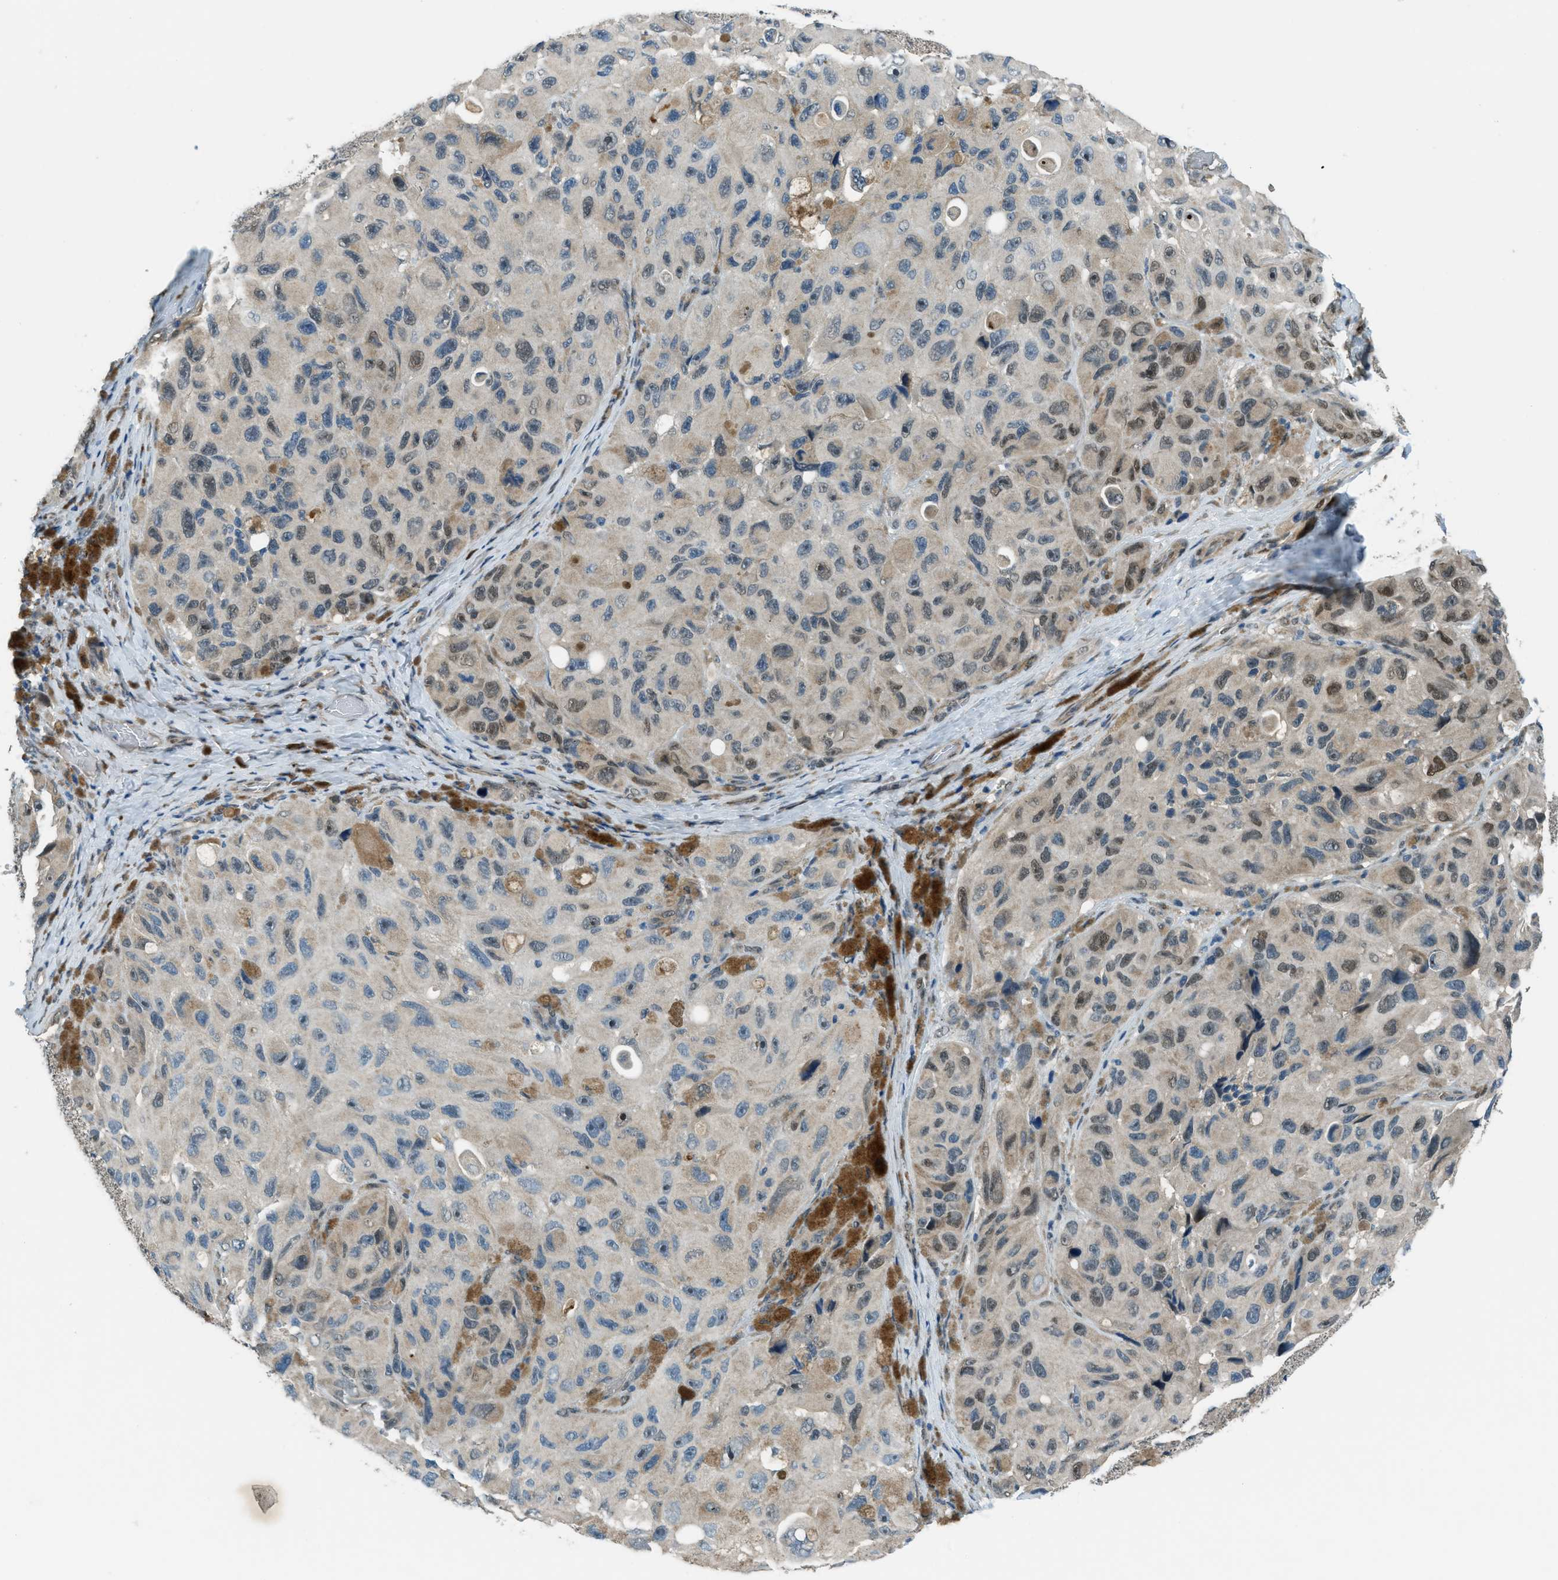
{"staining": {"intensity": "weak", "quantity": "25%-75%", "location": "cytoplasmic/membranous,nuclear"}, "tissue": "melanoma", "cell_type": "Tumor cells", "image_type": "cancer", "snomed": [{"axis": "morphology", "description": "Malignant melanoma, NOS"}, {"axis": "topography", "description": "Skin"}], "caption": "Protein analysis of melanoma tissue reveals weak cytoplasmic/membranous and nuclear expression in about 25%-75% of tumor cells.", "gene": "NPEPL1", "patient": {"sex": "female", "age": 73}}